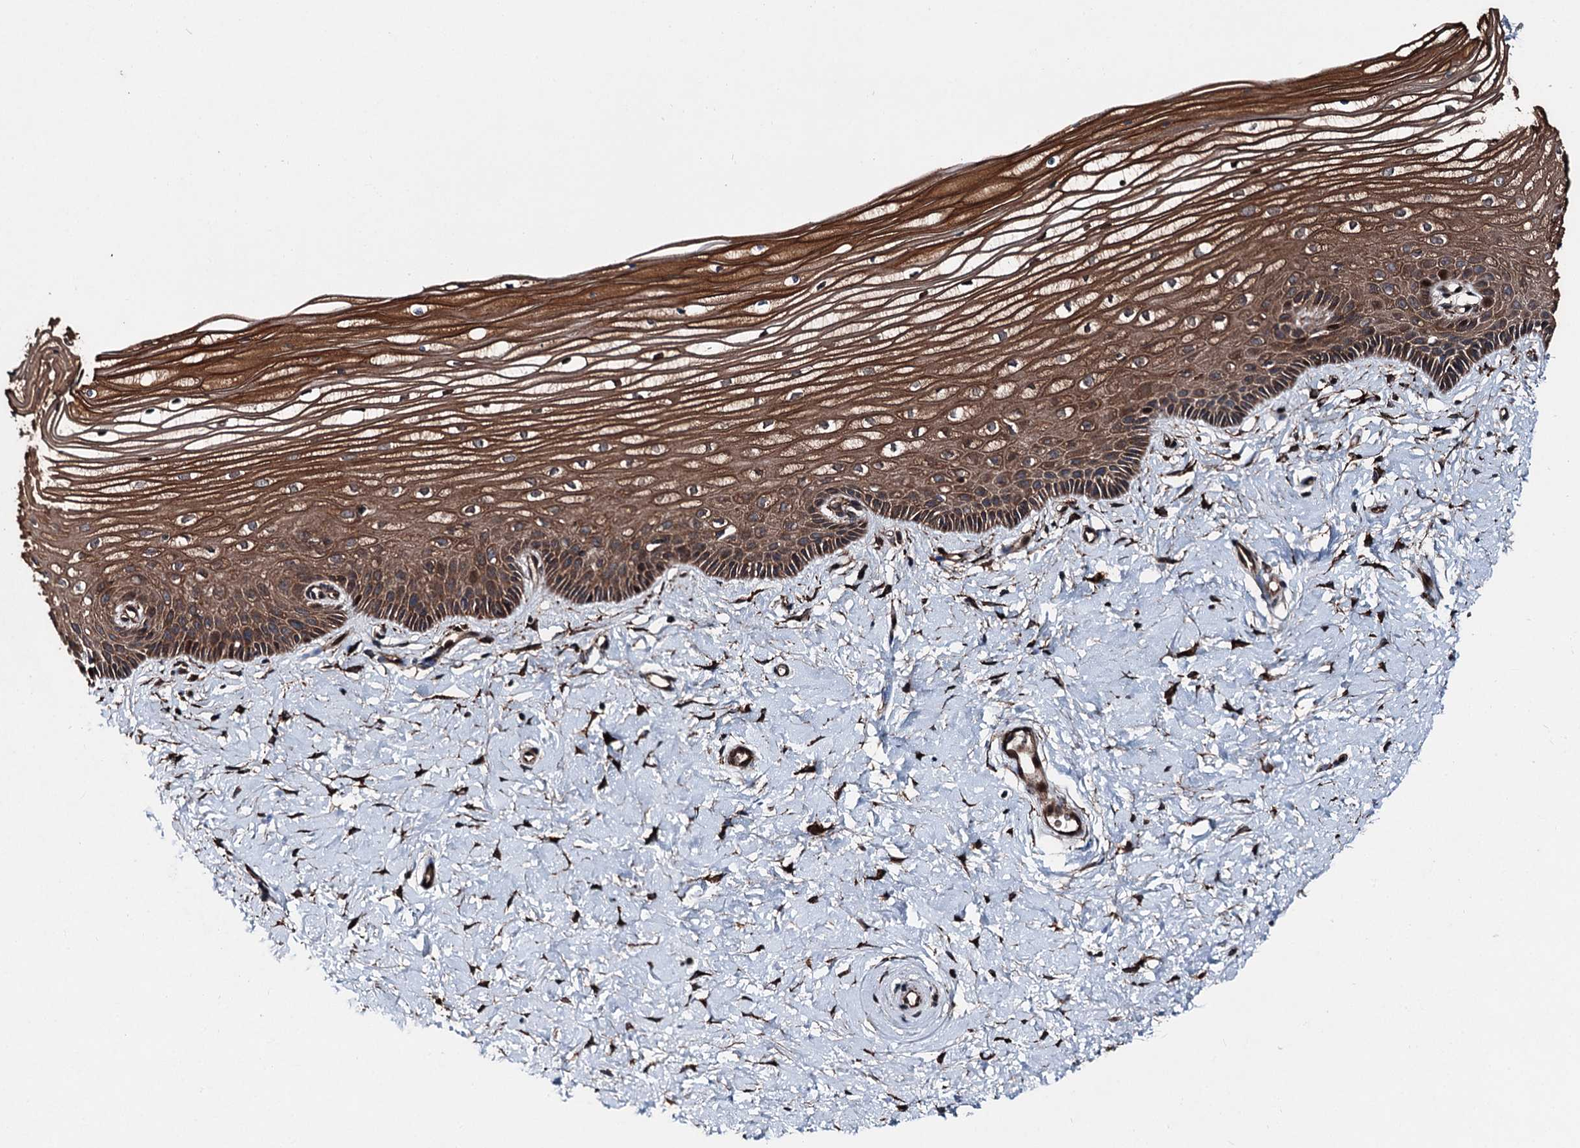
{"staining": {"intensity": "strong", "quantity": ">75%", "location": "cytoplasmic/membranous"}, "tissue": "vagina", "cell_type": "Squamous epithelial cells", "image_type": "normal", "snomed": [{"axis": "morphology", "description": "Normal tissue, NOS"}, {"axis": "topography", "description": "Vagina"}, {"axis": "topography", "description": "Cervix"}], "caption": "Normal vagina was stained to show a protein in brown. There is high levels of strong cytoplasmic/membranous positivity in about >75% of squamous epithelial cells.", "gene": "DDIAS", "patient": {"sex": "female", "age": 40}}